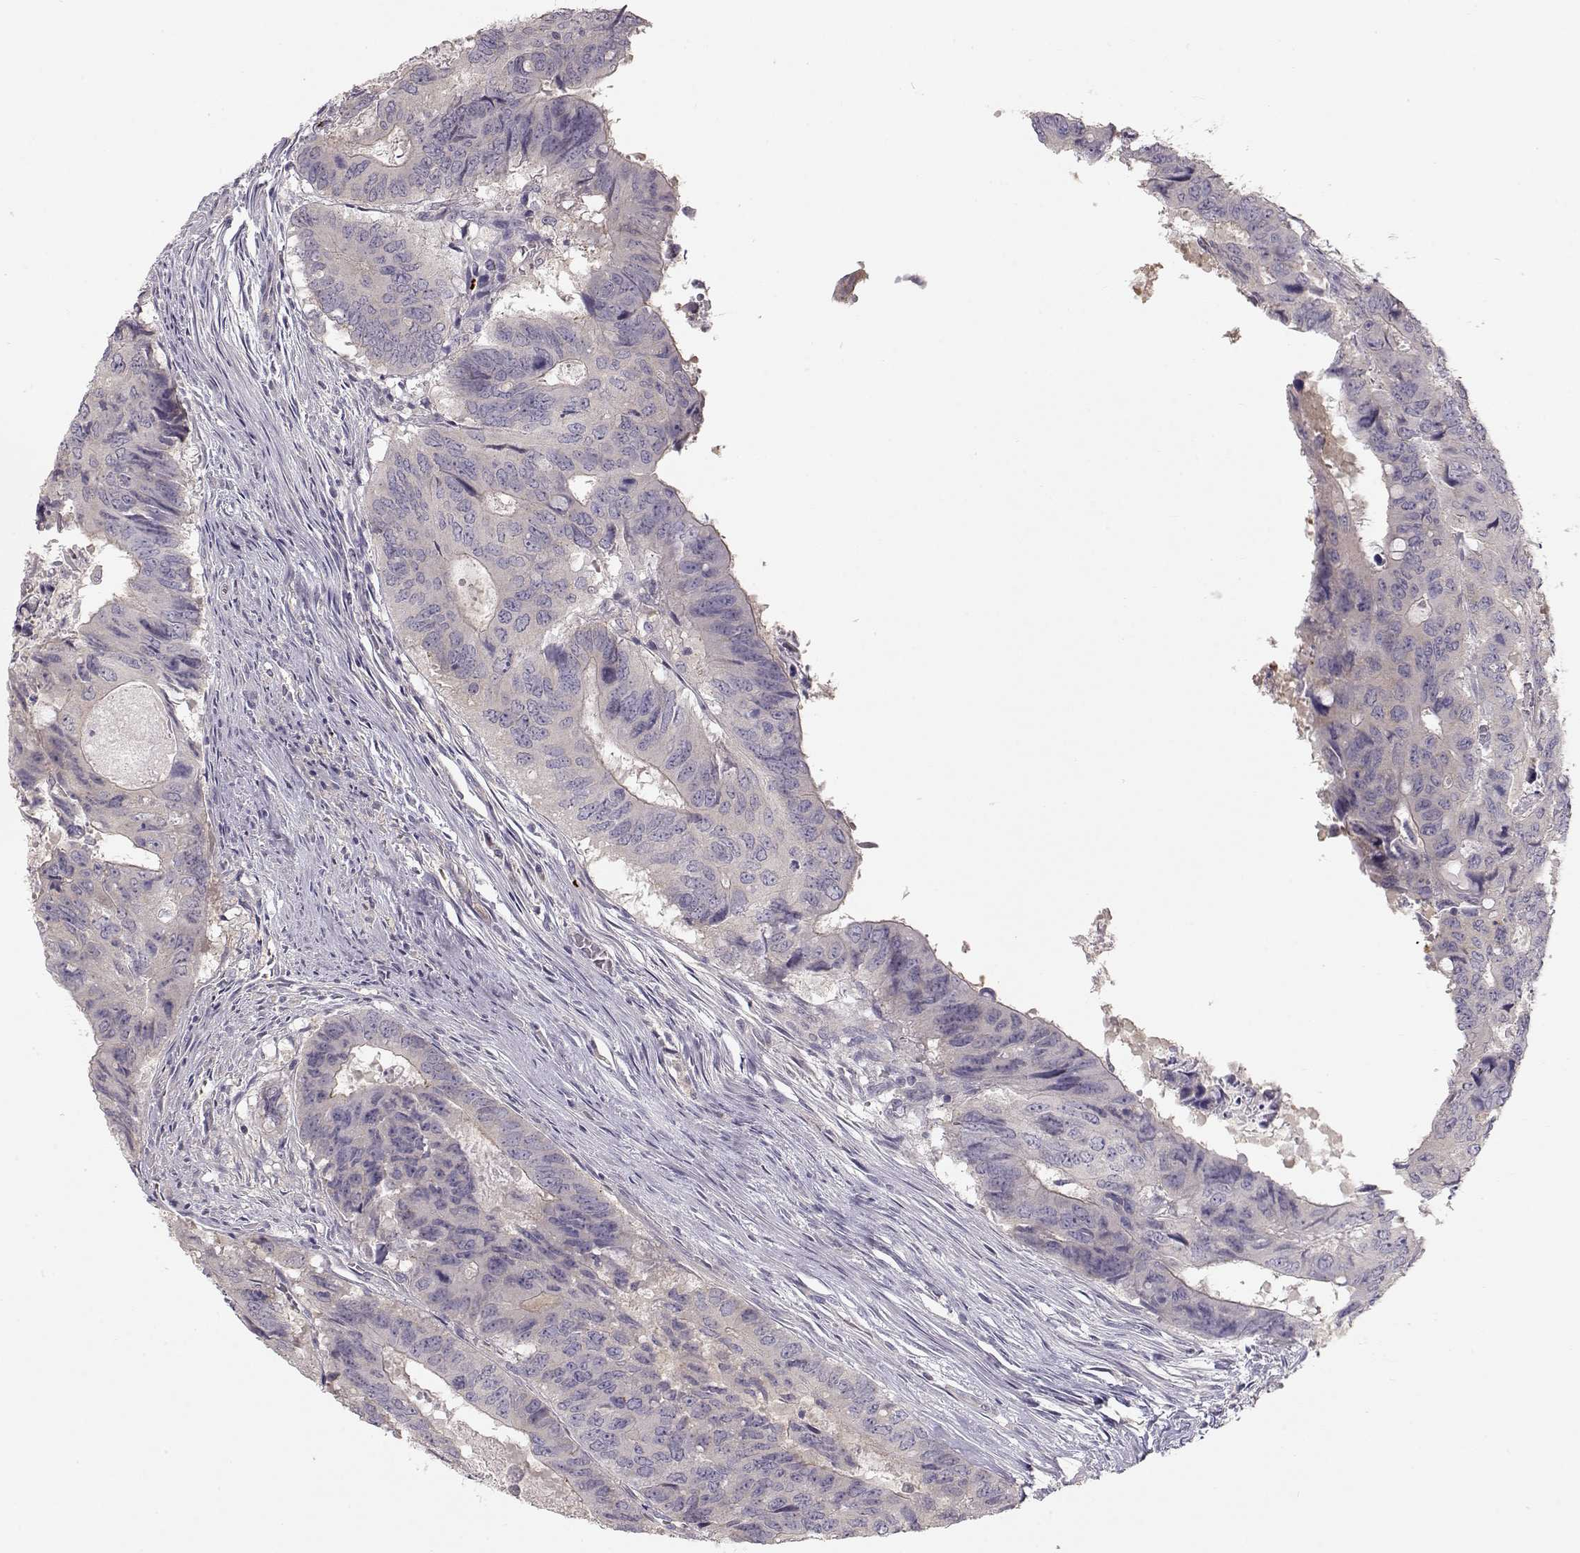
{"staining": {"intensity": "negative", "quantity": "none", "location": "none"}, "tissue": "colorectal cancer", "cell_type": "Tumor cells", "image_type": "cancer", "snomed": [{"axis": "morphology", "description": "Adenocarcinoma, NOS"}, {"axis": "topography", "description": "Colon"}], "caption": "Micrograph shows no significant protein staining in tumor cells of colorectal cancer. Brightfield microscopy of immunohistochemistry (IHC) stained with DAB (brown) and hematoxylin (blue), captured at high magnification.", "gene": "ARHGAP8", "patient": {"sex": "male", "age": 79}}